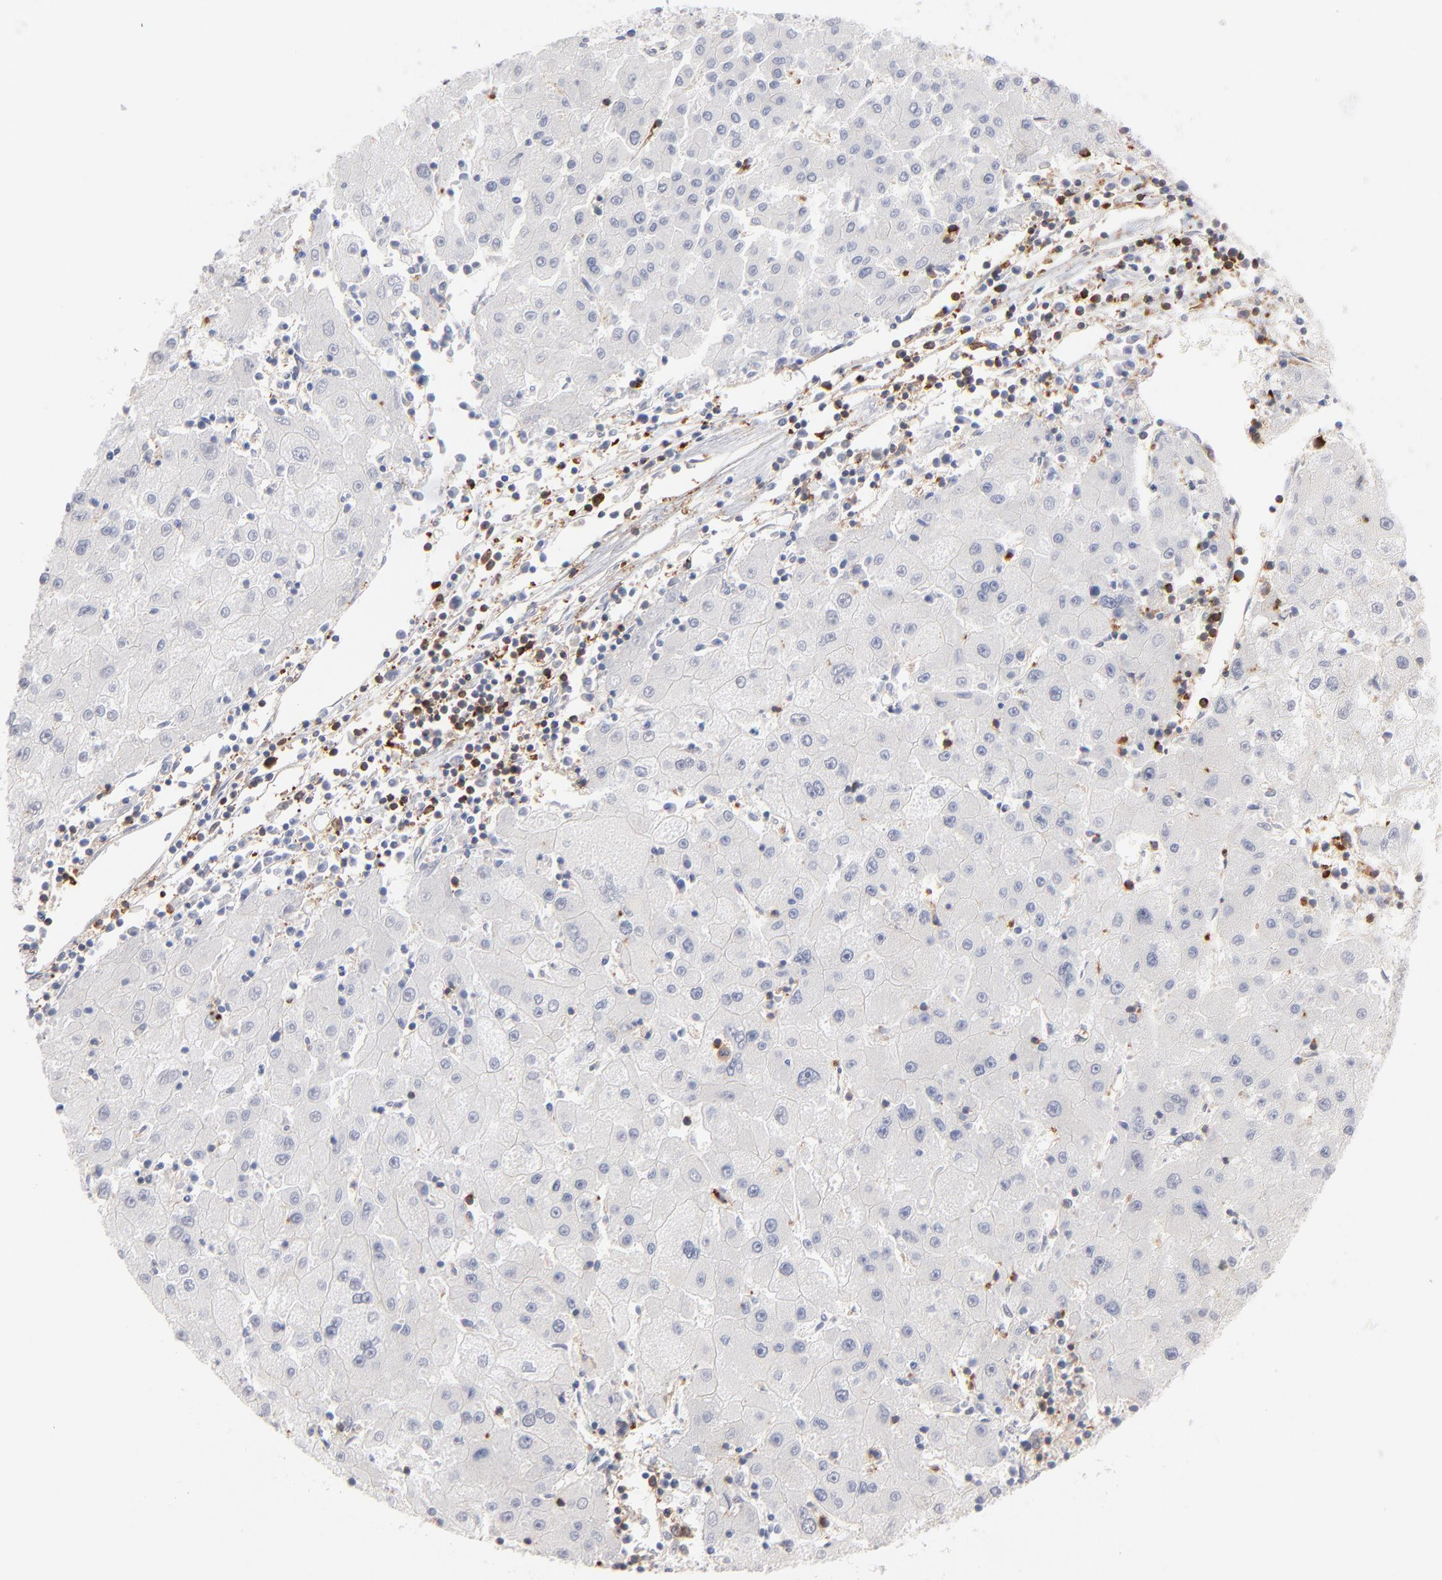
{"staining": {"intensity": "negative", "quantity": "none", "location": "none"}, "tissue": "liver cancer", "cell_type": "Tumor cells", "image_type": "cancer", "snomed": [{"axis": "morphology", "description": "Carcinoma, Hepatocellular, NOS"}, {"axis": "topography", "description": "Liver"}], "caption": "Liver cancer was stained to show a protein in brown. There is no significant positivity in tumor cells.", "gene": "WIPF1", "patient": {"sex": "male", "age": 72}}